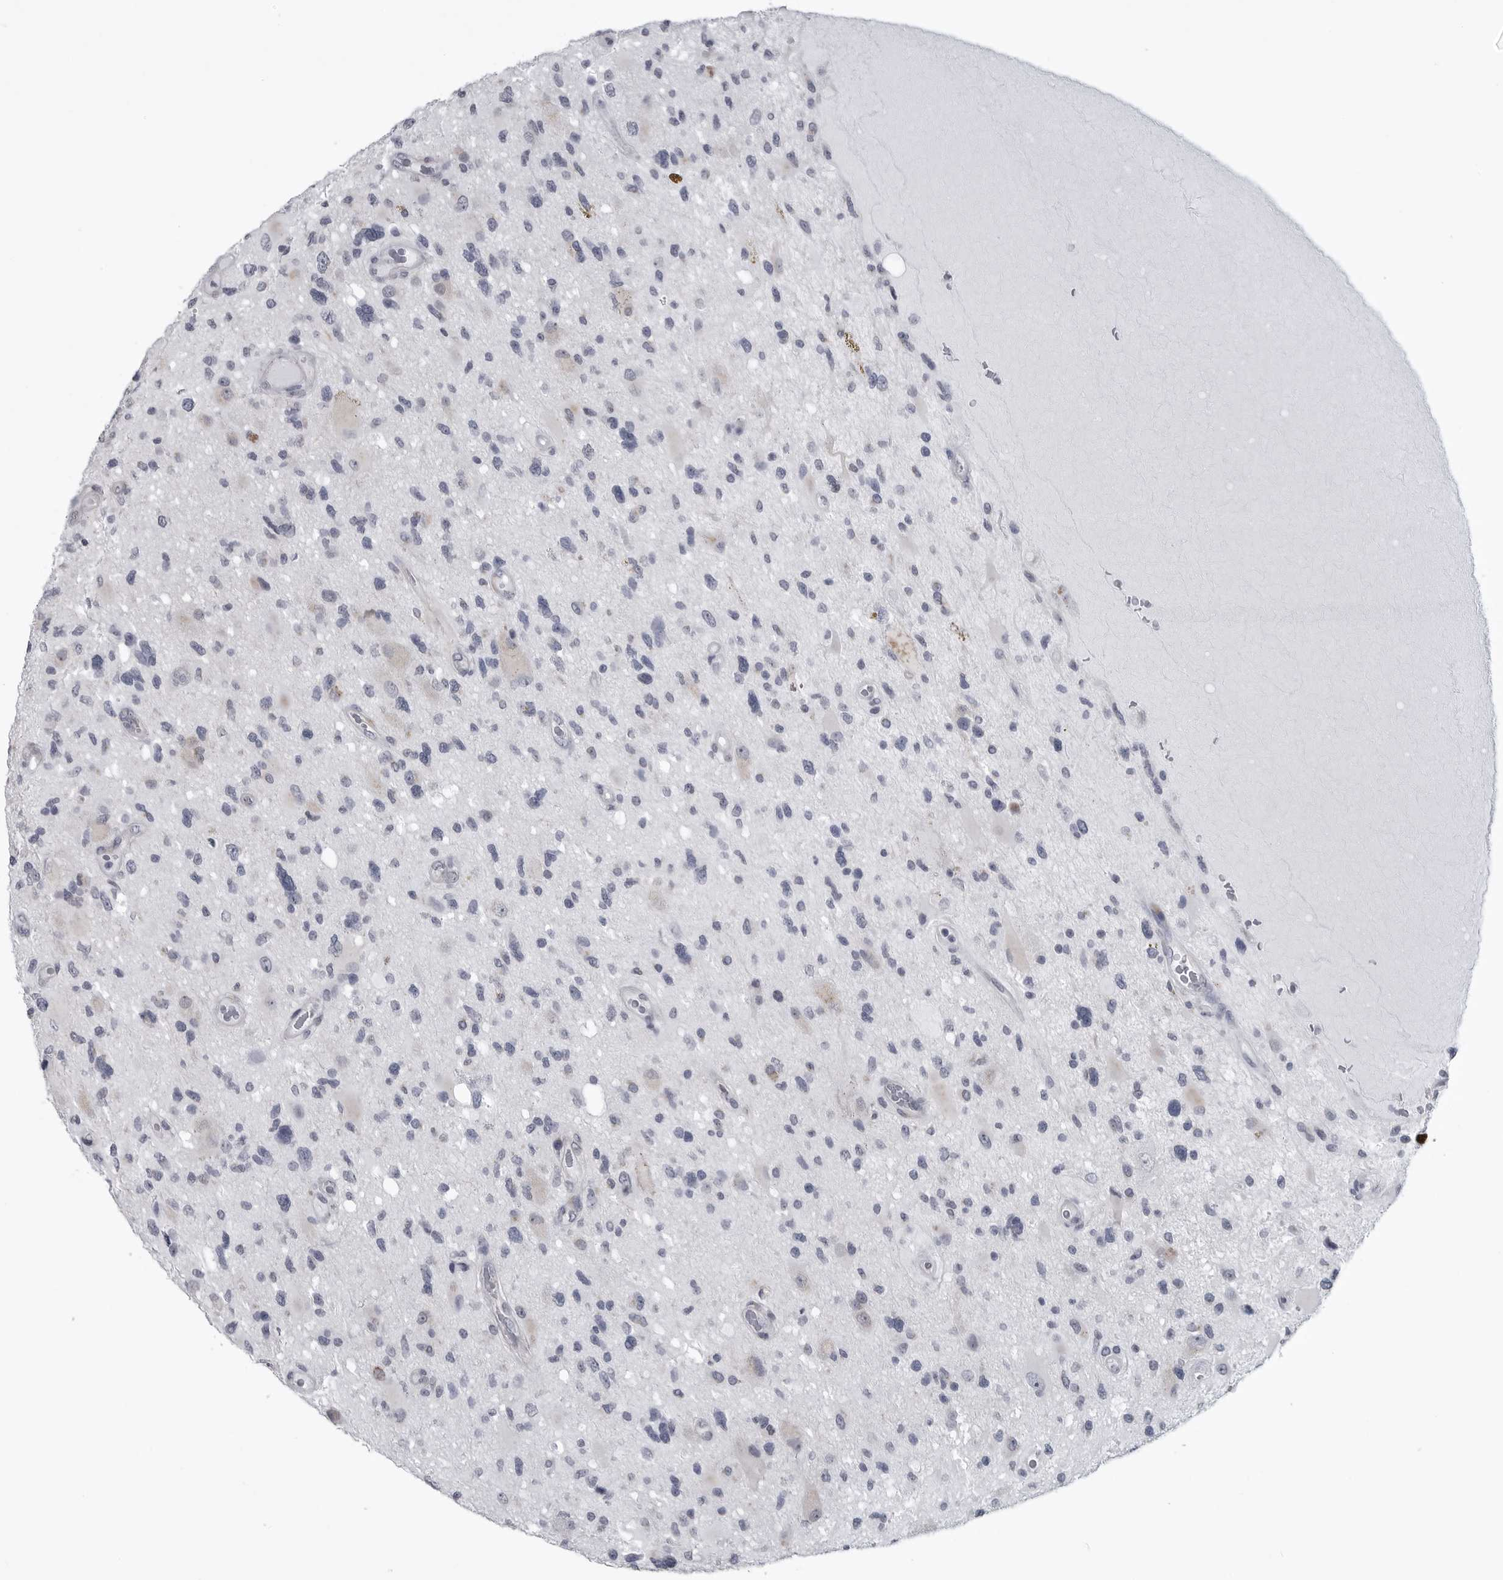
{"staining": {"intensity": "negative", "quantity": "none", "location": "none"}, "tissue": "glioma", "cell_type": "Tumor cells", "image_type": "cancer", "snomed": [{"axis": "morphology", "description": "Glioma, malignant, High grade"}, {"axis": "topography", "description": "Brain"}], "caption": "The image exhibits no significant staining in tumor cells of glioma. Brightfield microscopy of immunohistochemistry (IHC) stained with DAB (brown) and hematoxylin (blue), captured at high magnification.", "gene": "MYOC", "patient": {"sex": "male", "age": 33}}